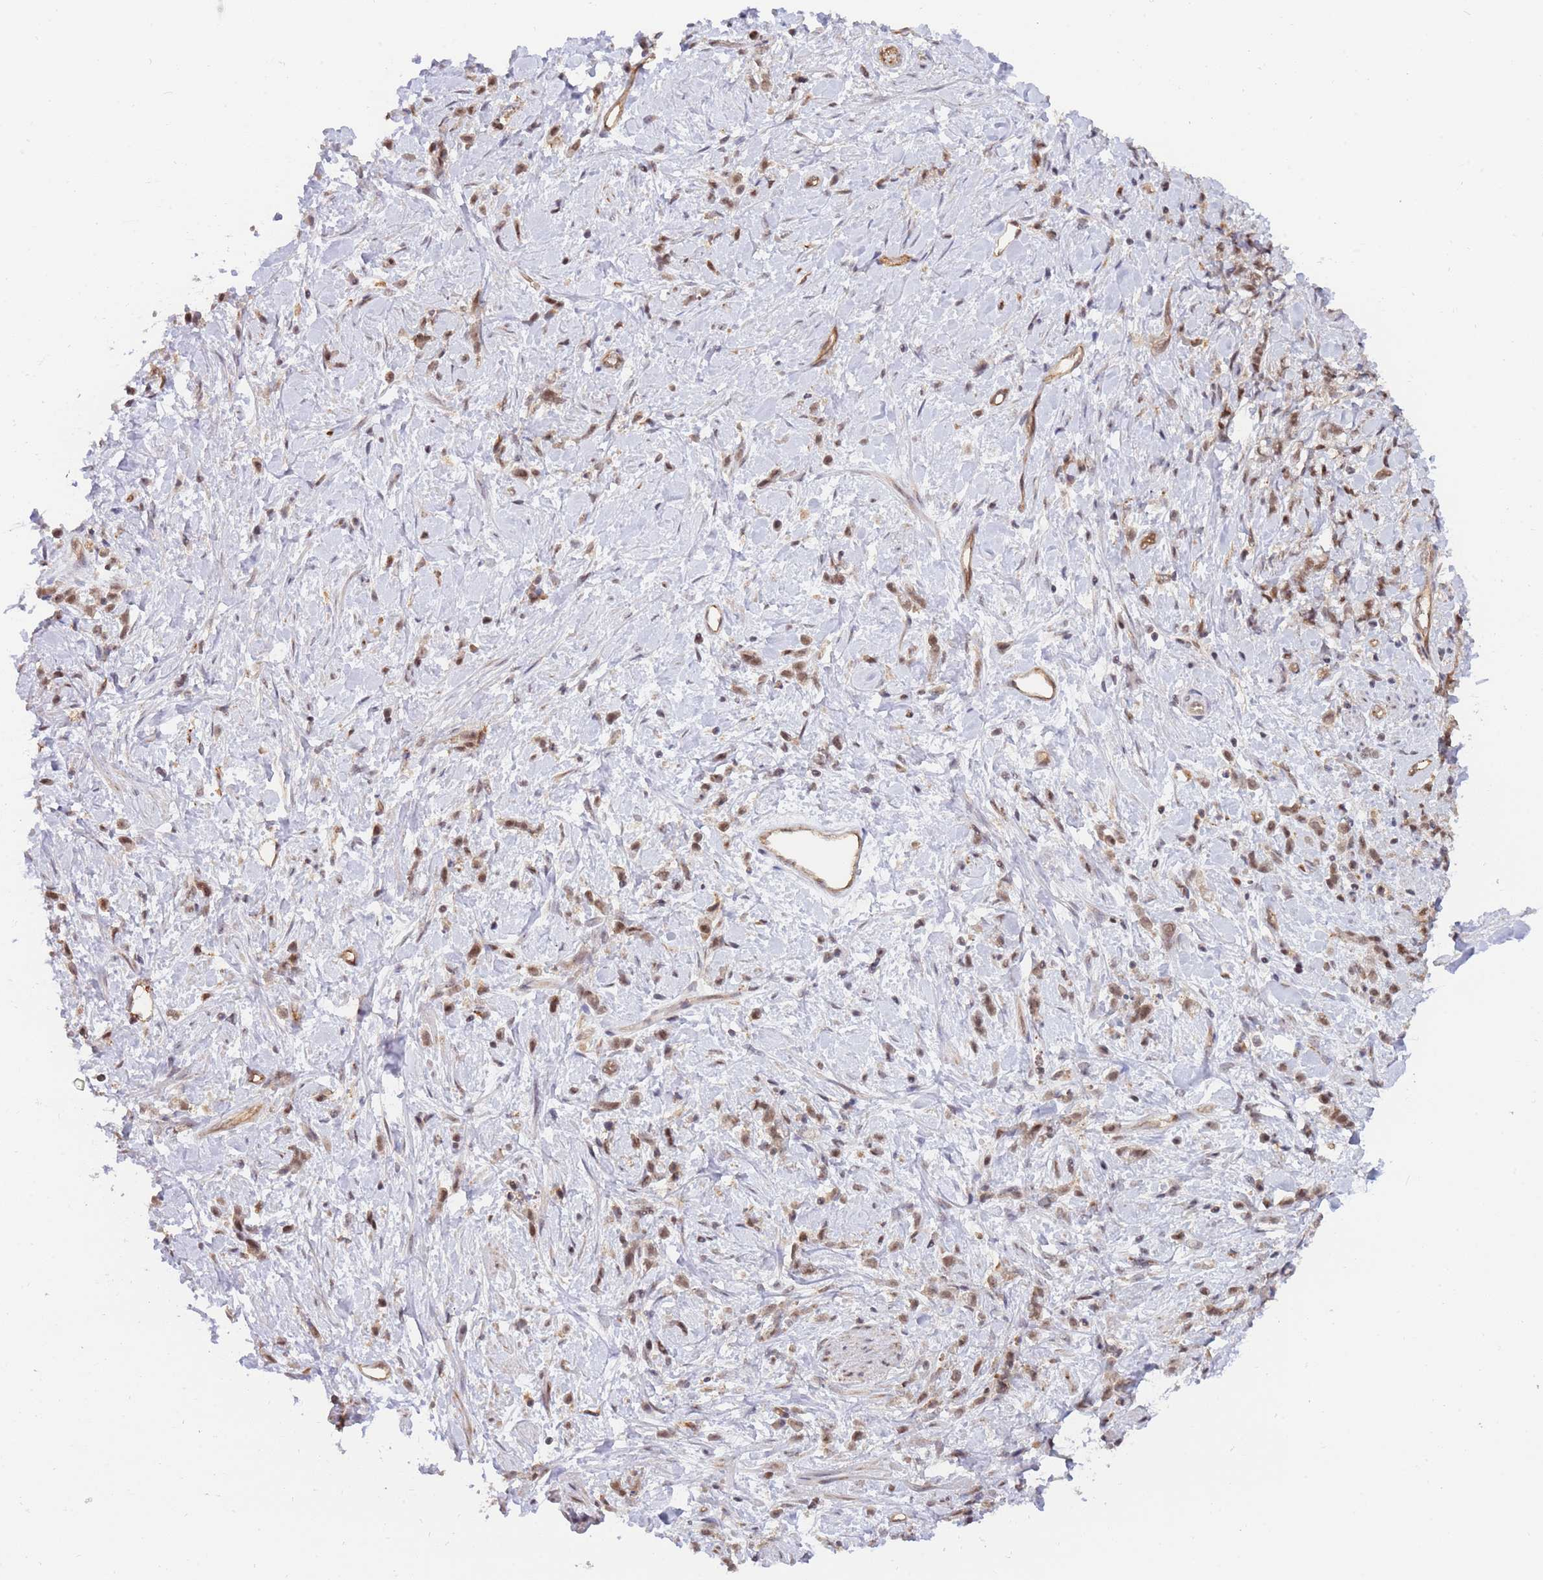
{"staining": {"intensity": "moderate", "quantity": ">75%", "location": "cytoplasmic/membranous,nuclear"}, "tissue": "stomach cancer", "cell_type": "Tumor cells", "image_type": "cancer", "snomed": [{"axis": "morphology", "description": "Adenocarcinoma, NOS"}, {"axis": "topography", "description": "Stomach"}], "caption": "Immunohistochemical staining of stomach cancer displays medium levels of moderate cytoplasmic/membranous and nuclear positivity in approximately >75% of tumor cells.", "gene": "BOD1L1", "patient": {"sex": "female", "age": 60}}